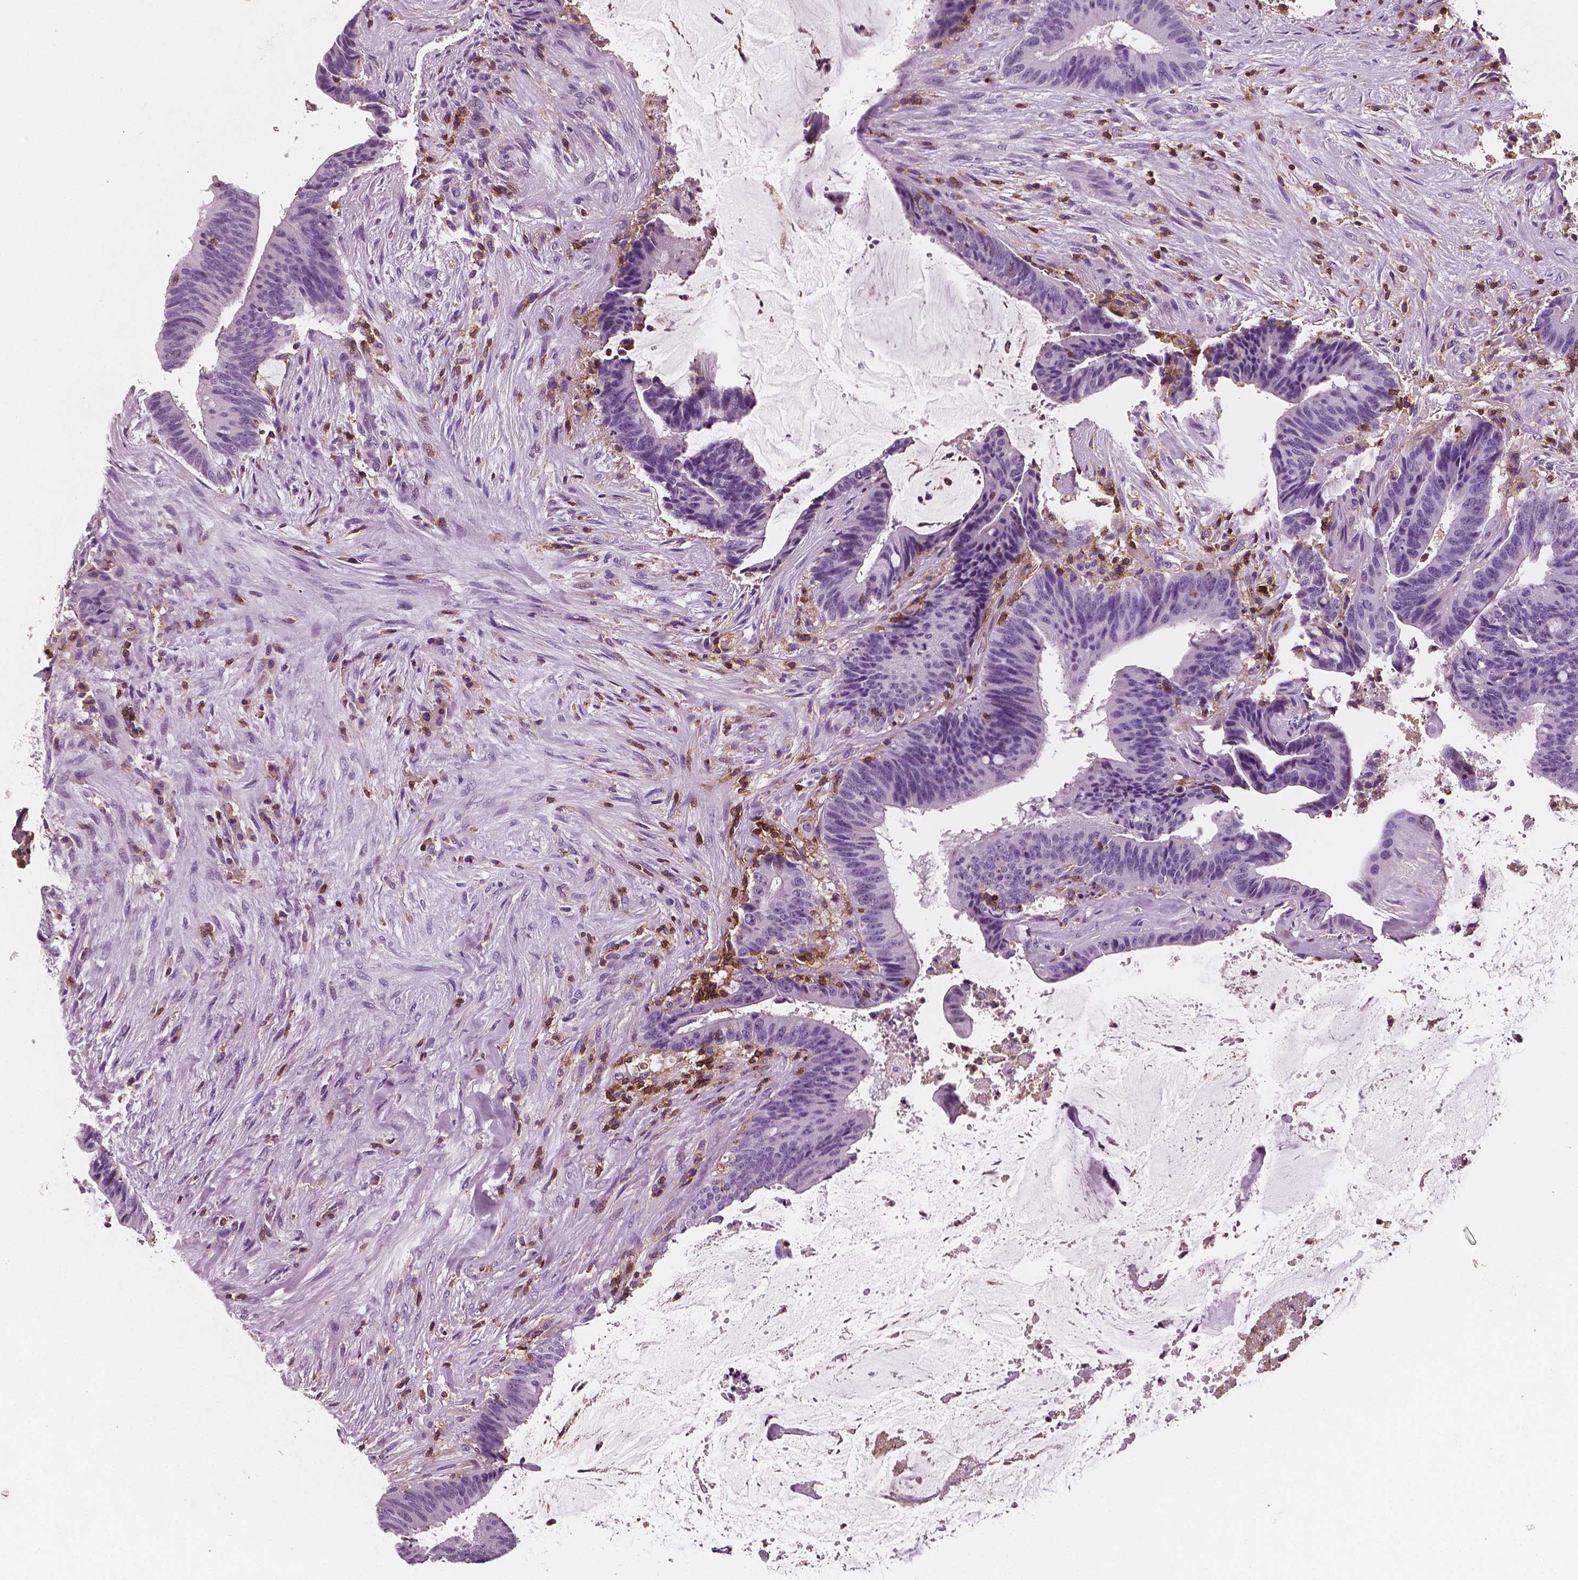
{"staining": {"intensity": "negative", "quantity": "none", "location": "none"}, "tissue": "colorectal cancer", "cell_type": "Tumor cells", "image_type": "cancer", "snomed": [{"axis": "morphology", "description": "Adenocarcinoma, NOS"}, {"axis": "topography", "description": "Colon"}], "caption": "Image shows no protein positivity in tumor cells of colorectal cancer tissue.", "gene": "PTPRC", "patient": {"sex": "female", "age": 43}}